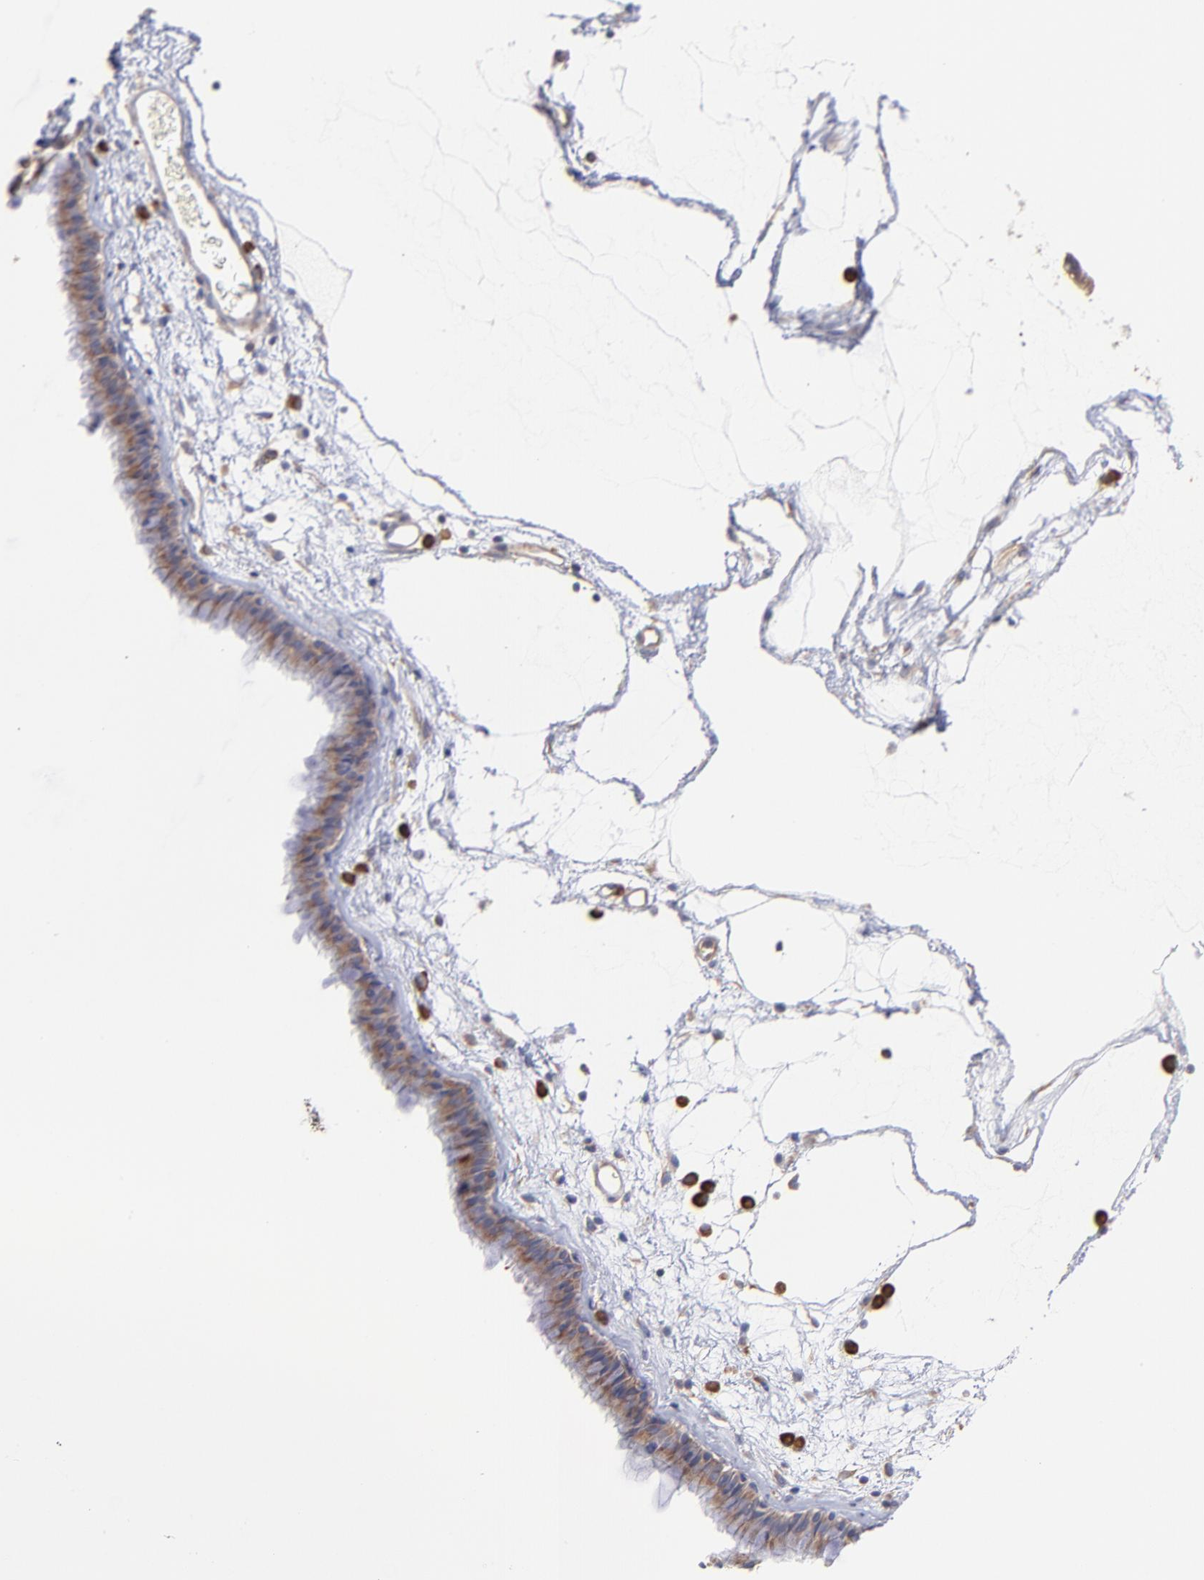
{"staining": {"intensity": "weak", "quantity": ">75%", "location": "cytoplasmic/membranous"}, "tissue": "nasopharynx", "cell_type": "Respiratory epithelial cells", "image_type": "normal", "snomed": [{"axis": "morphology", "description": "Normal tissue, NOS"}, {"axis": "morphology", "description": "Inflammation, NOS"}, {"axis": "topography", "description": "Nasopharynx"}], "caption": "A brown stain labels weak cytoplasmic/membranous positivity of a protein in respiratory epithelial cells of unremarkable human nasopharynx. (DAB = brown stain, brightfield microscopy at high magnification).", "gene": "RPLP0", "patient": {"sex": "male", "age": 48}}